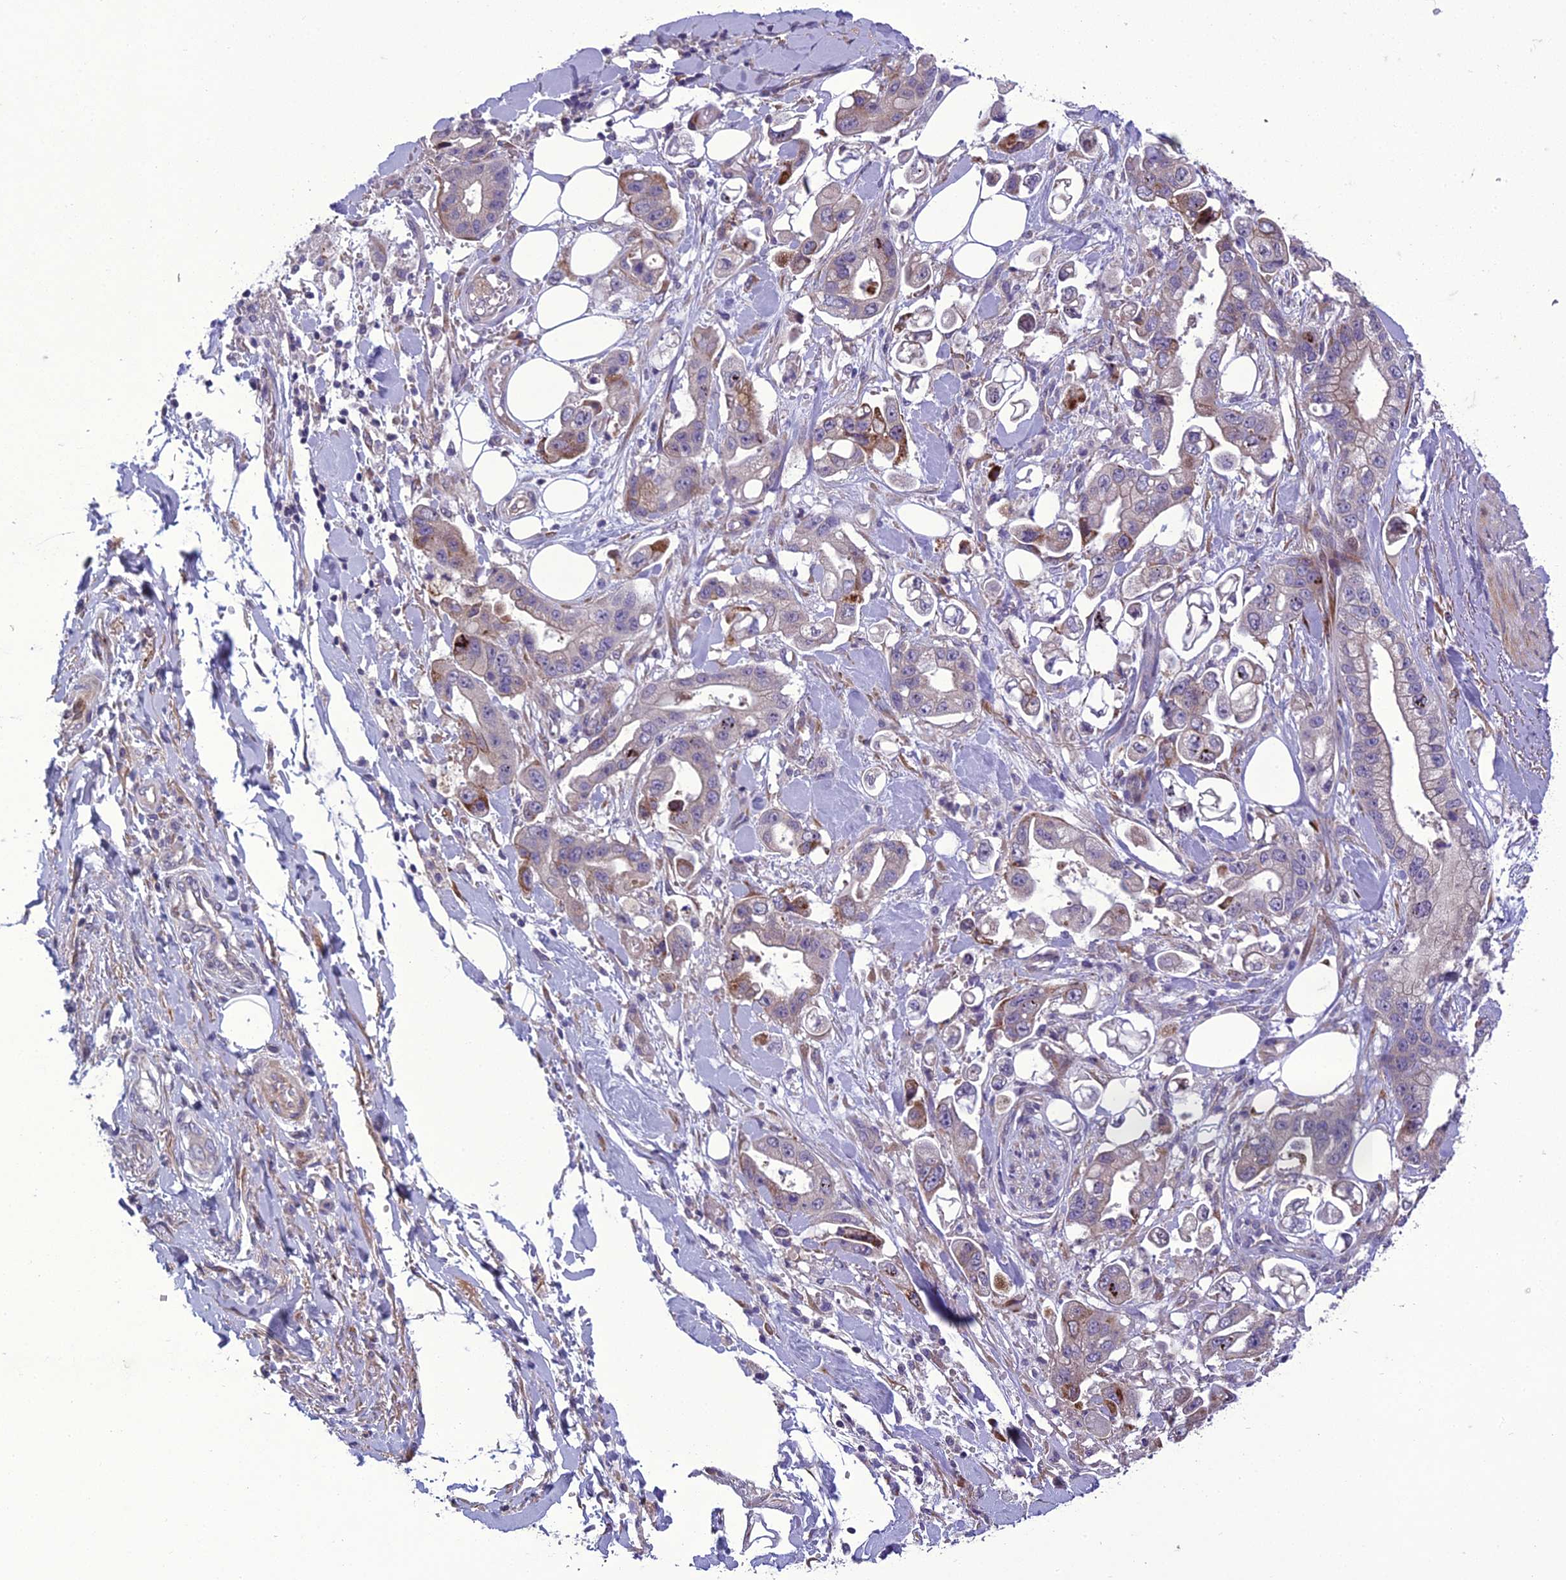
{"staining": {"intensity": "moderate", "quantity": "<25%", "location": "cytoplasmic/membranous"}, "tissue": "stomach cancer", "cell_type": "Tumor cells", "image_type": "cancer", "snomed": [{"axis": "morphology", "description": "Adenocarcinoma, NOS"}, {"axis": "topography", "description": "Stomach"}], "caption": "Protein staining shows moderate cytoplasmic/membranous staining in approximately <25% of tumor cells in stomach cancer. (brown staining indicates protein expression, while blue staining denotes nuclei).", "gene": "ADIPOR2", "patient": {"sex": "male", "age": 62}}